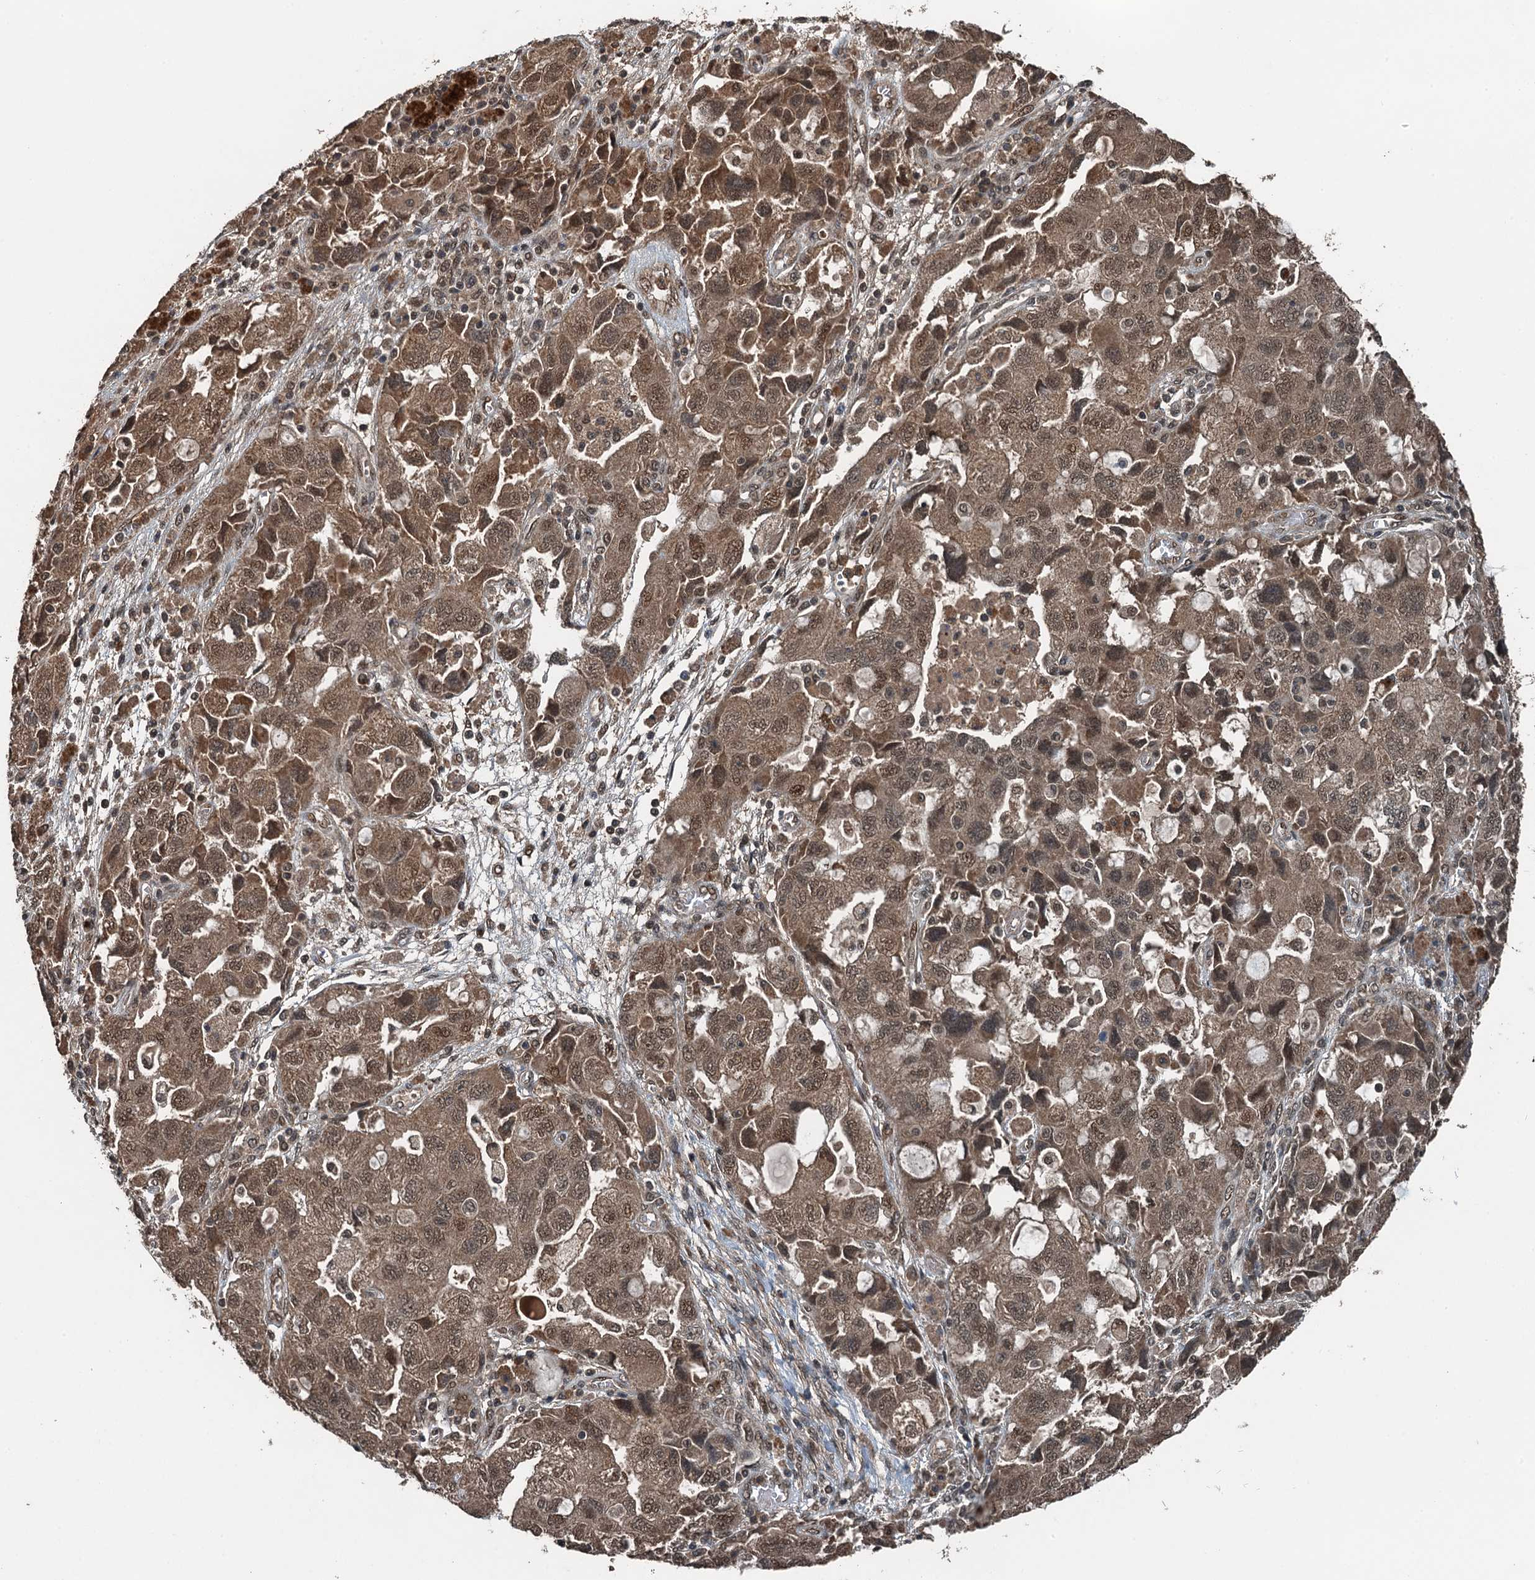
{"staining": {"intensity": "moderate", "quantity": ">75%", "location": "cytoplasmic/membranous,nuclear"}, "tissue": "ovarian cancer", "cell_type": "Tumor cells", "image_type": "cancer", "snomed": [{"axis": "morphology", "description": "Carcinoma, NOS"}, {"axis": "morphology", "description": "Cystadenocarcinoma, serous, NOS"}, {"axis": "topography", "description": "Ovary"}], "caption": "A brown stain shows moderate cytoplasmic/membranous and nuclear positivity of a protein in serous cystadenocarcinoma (ovarian) tumor cells.", "gene": "UBXN6", "patient": {"sex": "female", "age": 69}}